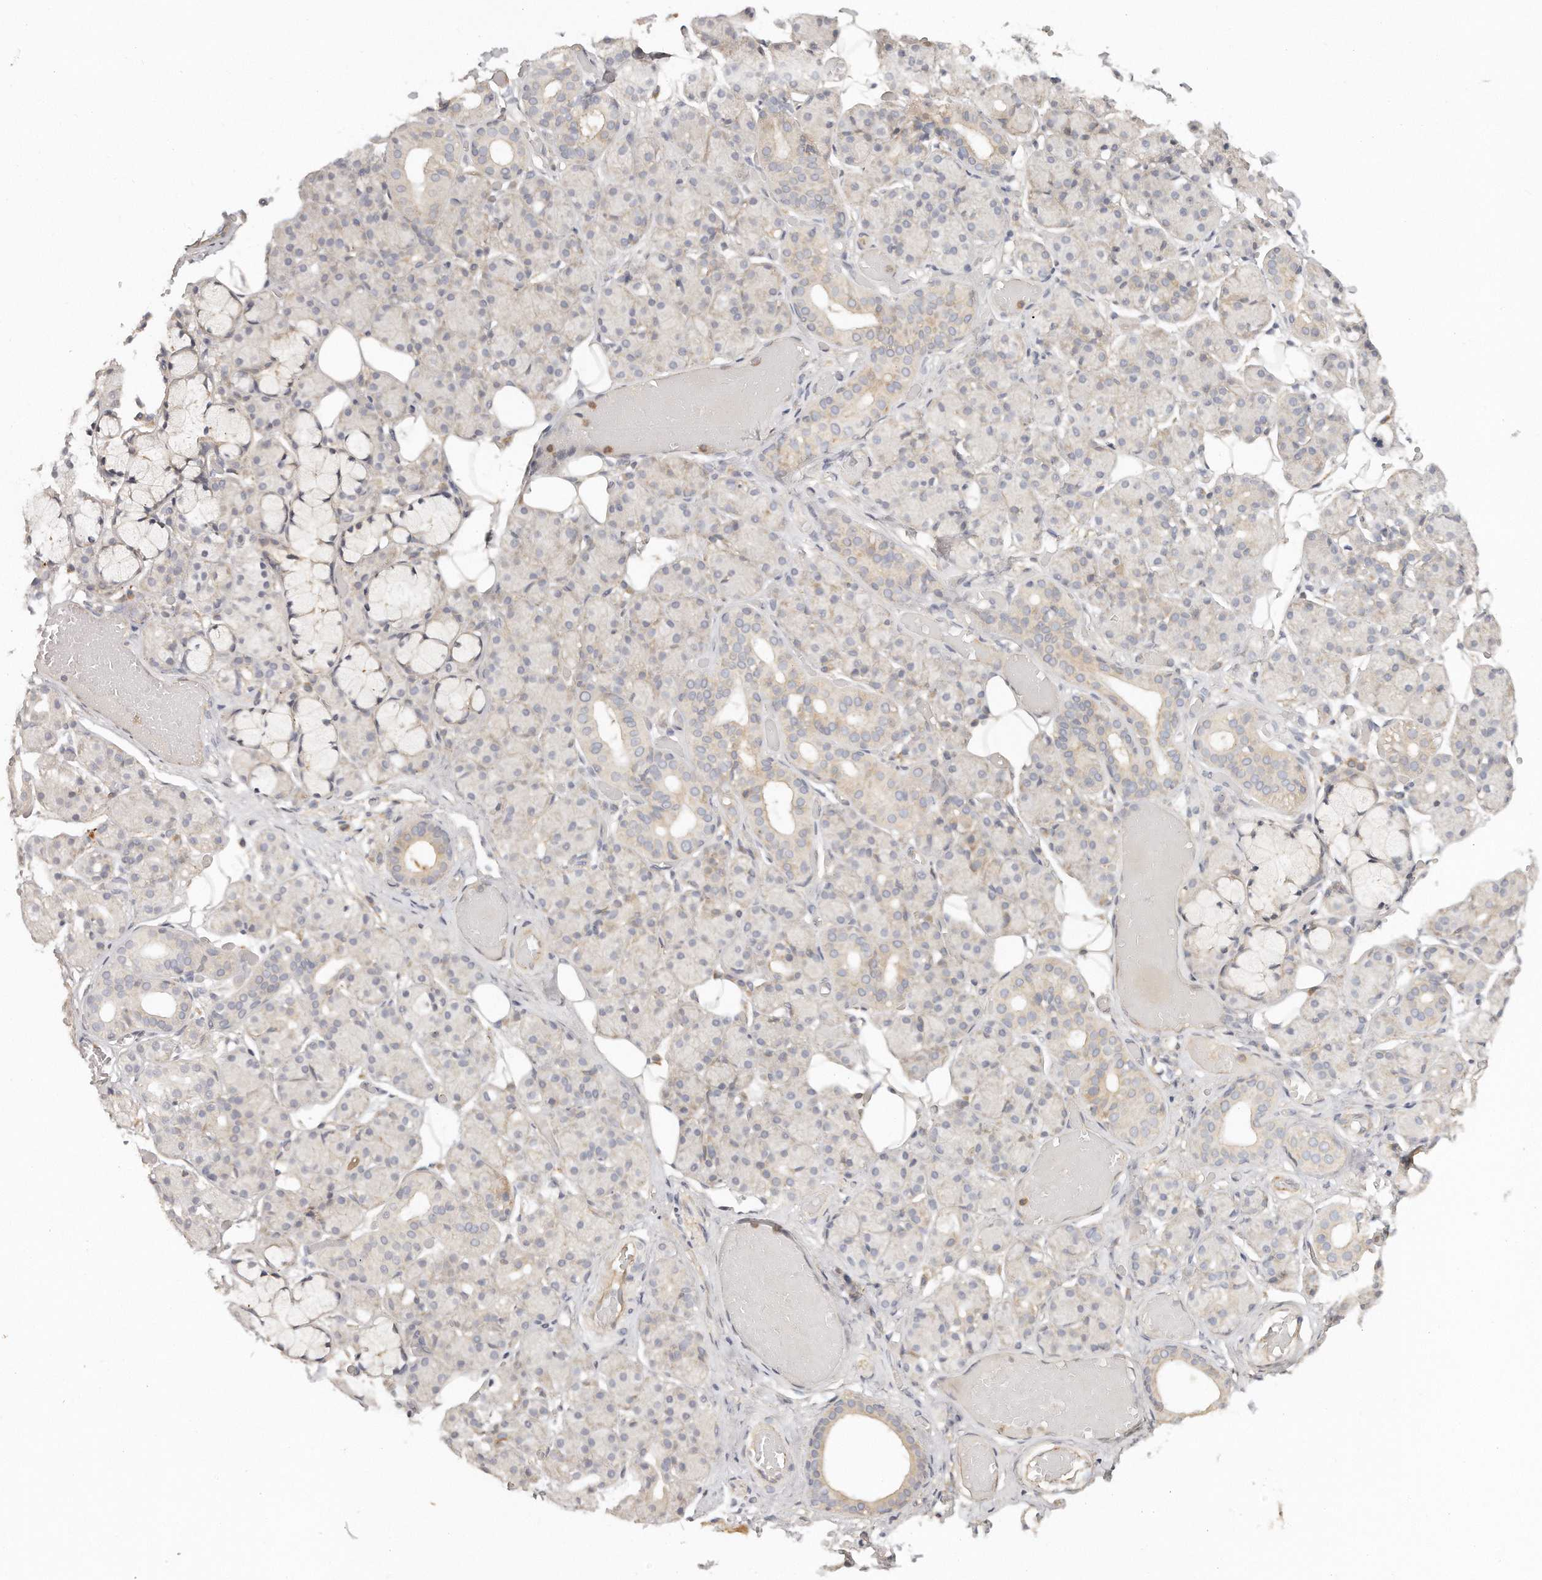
{"staining": {"intensity": "weak", "quantity": "<25%", "location": "cytoplasmic/membranous"}, "tissue": "salivary gland", "cell_type": "Glandular cells", "image_type": "normal", "snomed": [{"axis": "morphology", "description": "Normal tissue, NOS"}, {"axis": "topography", "description": "Salivary gland"}], "caption": "This is an immunohistochemistry (IHC) micrograph of normal salivary gland. There is no positivity in glandular cells.", "gene": "TTLL4", "patient": {"sex": "male", "age": 63}}